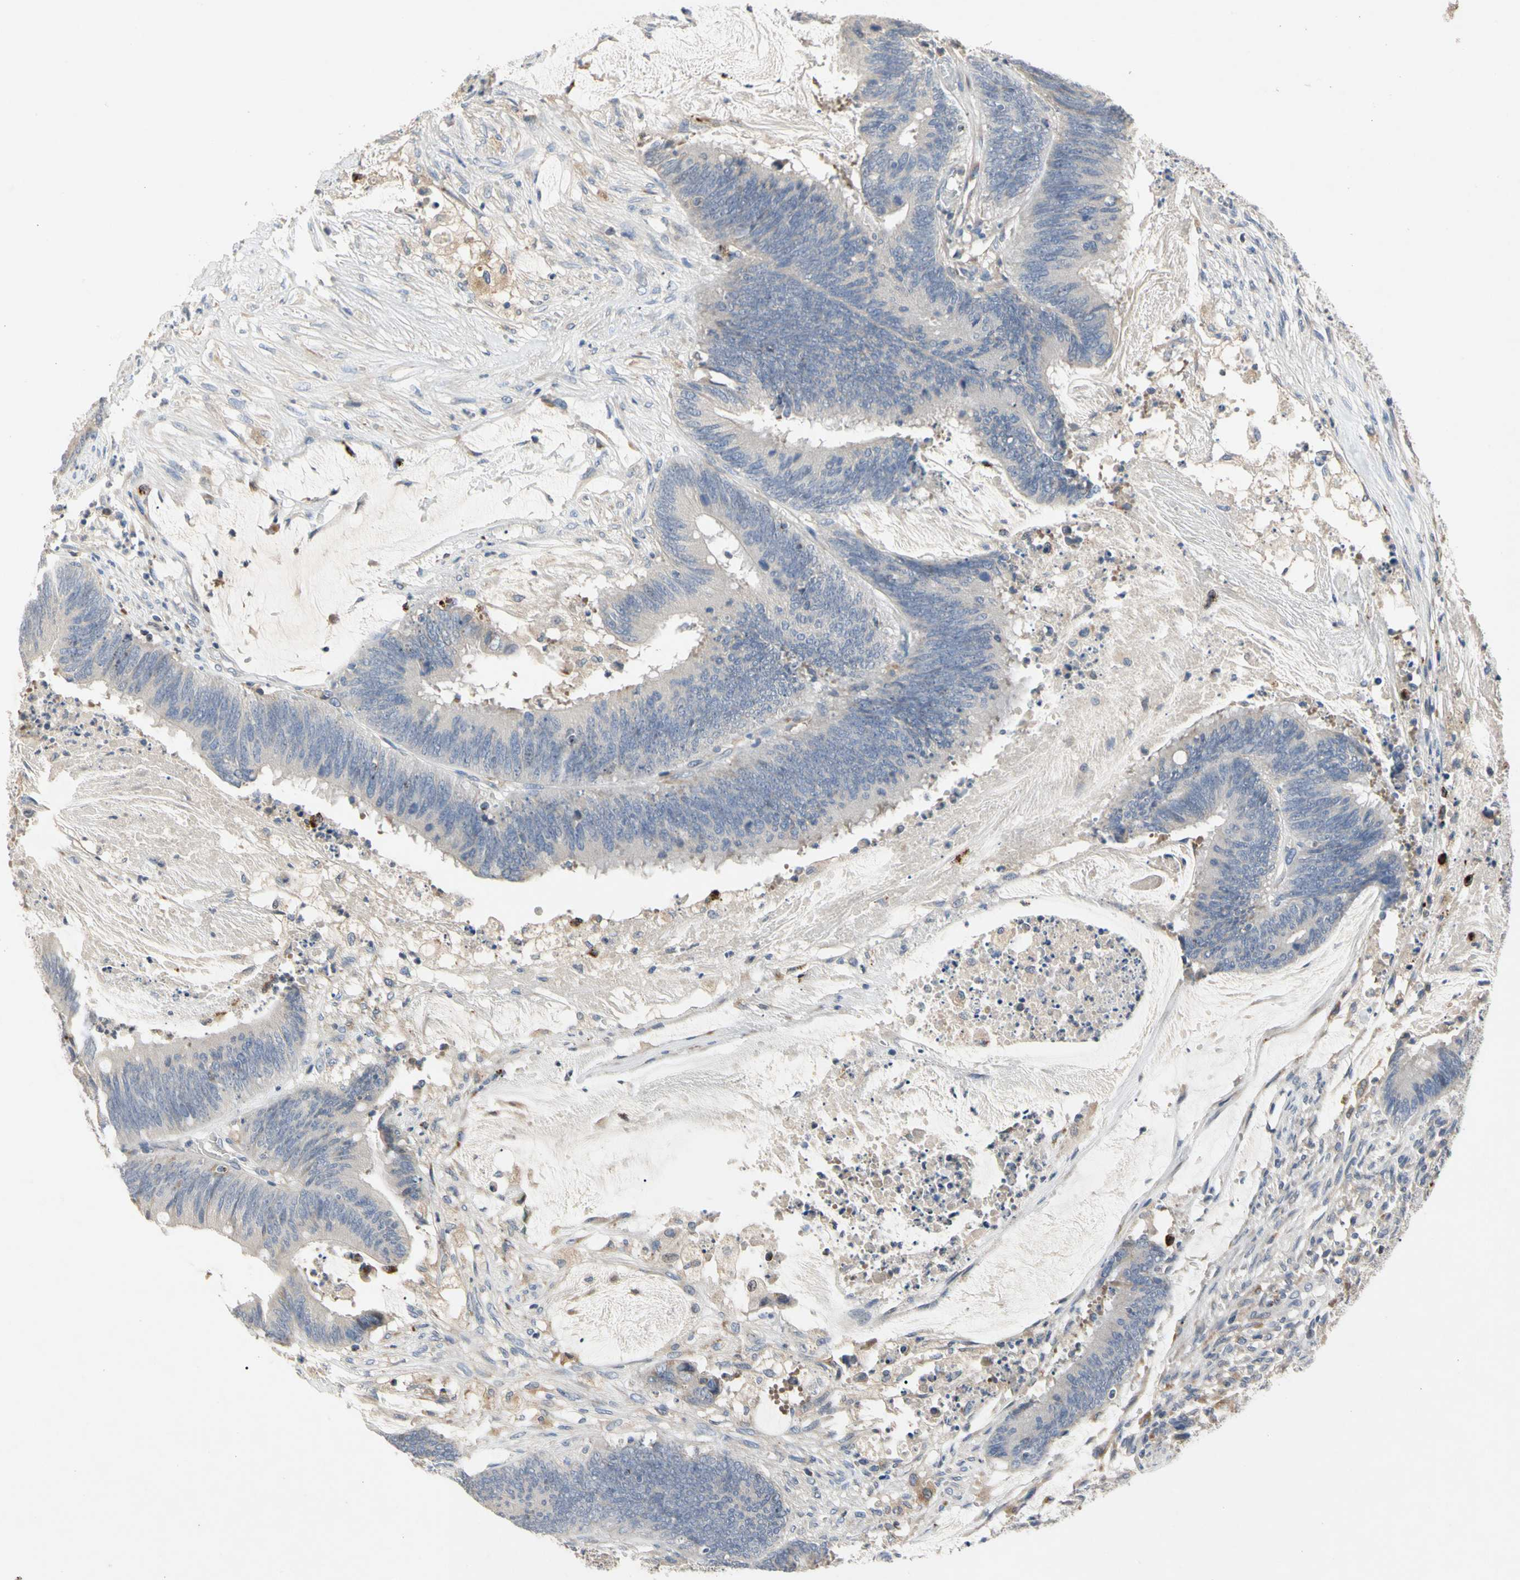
{"staining": {"intensity": "negative", "quantity": "none", "location": "none"}, "tissue": "colorectal cancer", "cell_type": "Tumor cells", "image_type": "cancer", "snomed": [{"axis": "morphology", "description": "Adenocarcinoma, NOS"}, {"axis": "topography", "description": "Rectum"}], "caption": "An immunohistochemistry image of colorectal cancer is shown. There is no staining in tumor cells of colorectal cancer.", "gene": "ADA2", "patient": {"sex": "female", "age": 66}}